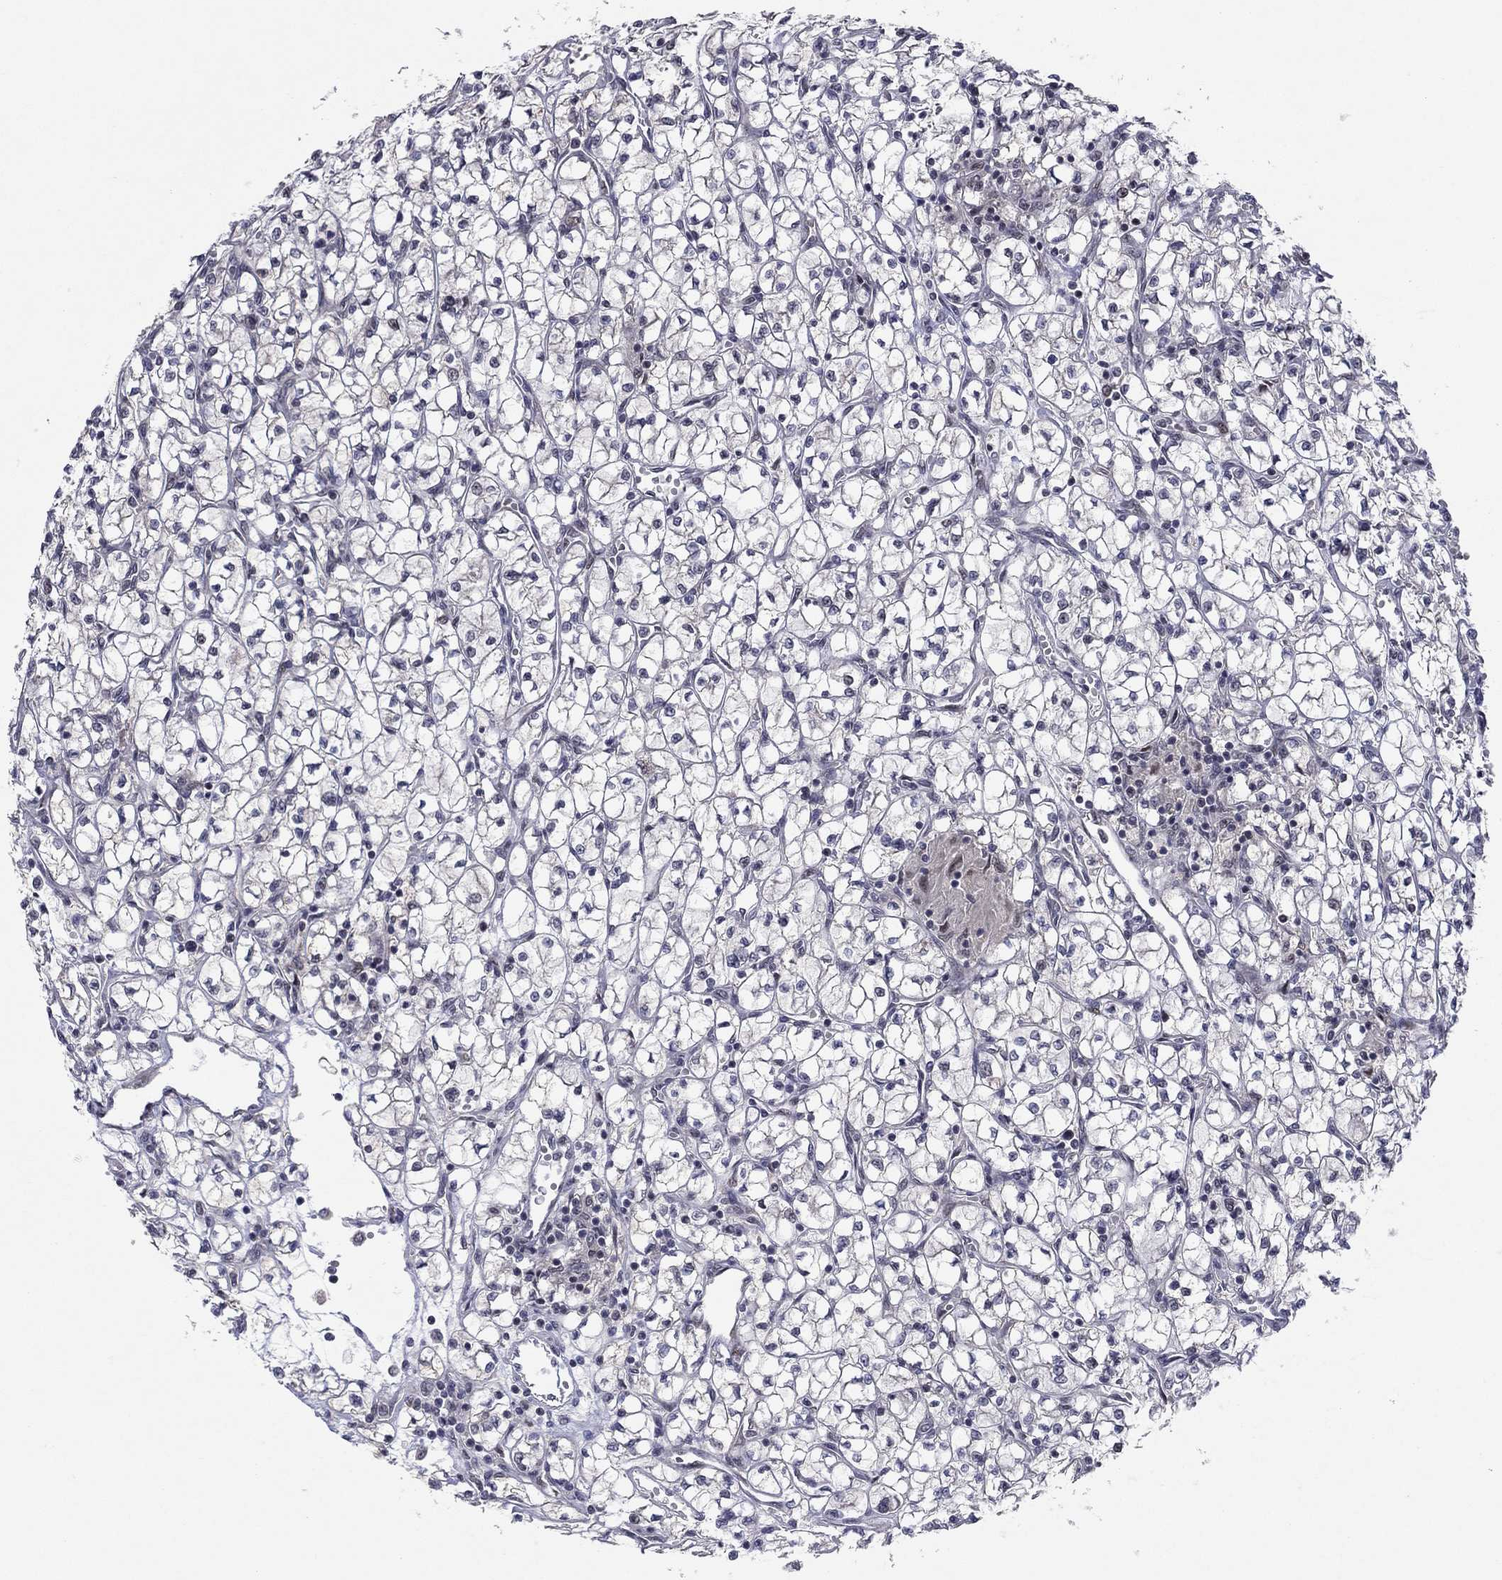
{"staining": {"intensity": "negative", "quantity": "none", "location": "none"}, "tissue": "renal cancer", "cell_type": "Tumor cells", "image_type": "cancer", "snomed": [{"axis": "morphology", "description": "Adenocarcinoma, NOS"}, {"axis": "topography", "description": "Kidney"}], "caption": "Protein analysis of renal adenocarcinoma exhibits no significant staining in tumor cells. (DAB immunohistochemistry (IHC) visualized using brightfield microscopy, high magnification).", "gene": "PSMC1", "patient": {"sex": "female", "age": 64}}